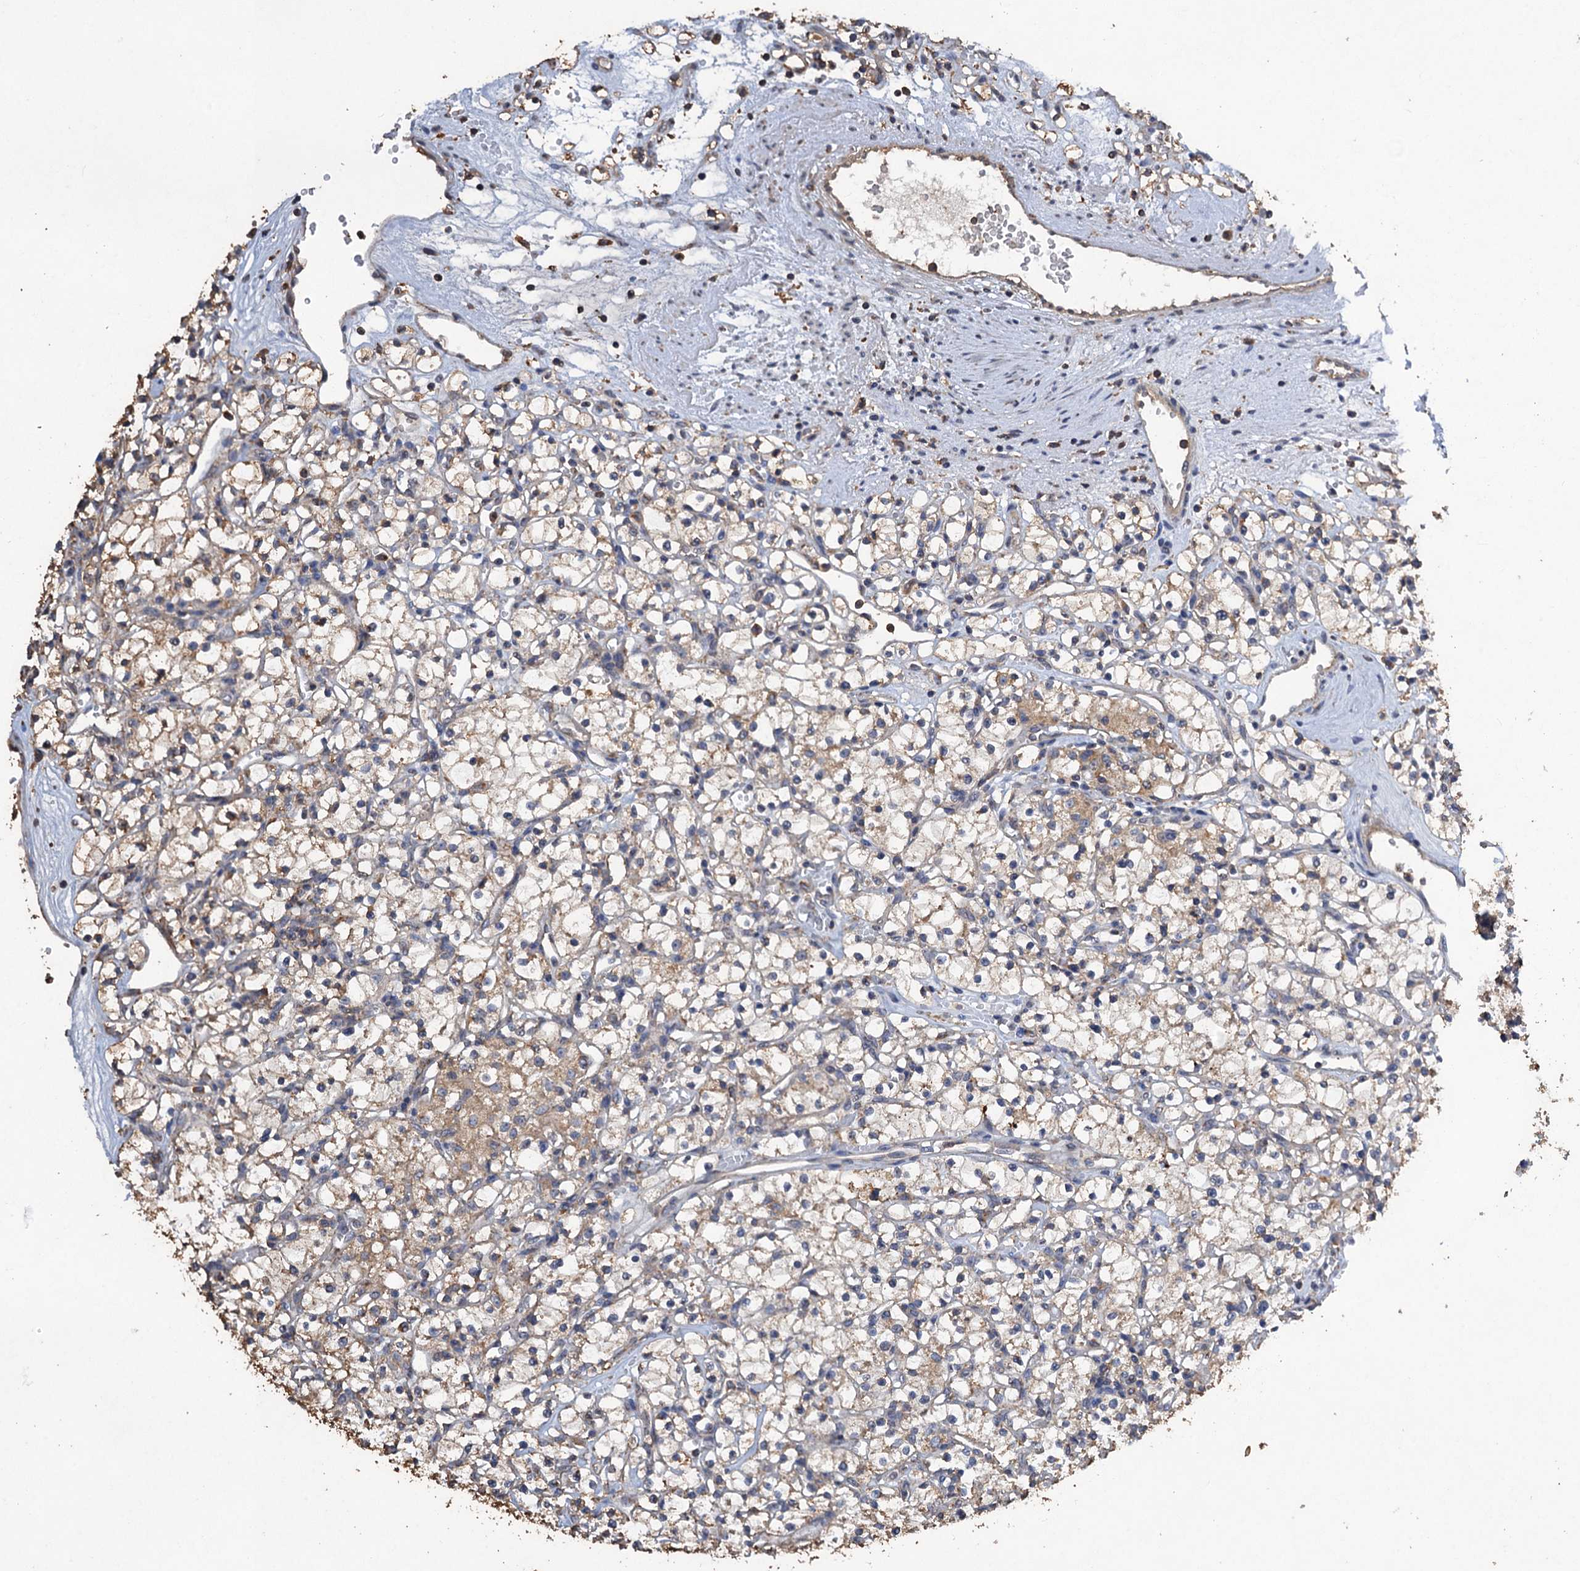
{"staining": {"intensity": "weak", "quantity": "25%-75%", "location": "cytoplasmic/membranous"}, "tissue": "renal cancer", "cell_type": "Tumor cells", "image_type": "cancer", "snomed": [{"axis": "morphology", "description": "Adenocarcinoma, NOS"}, {"axis": "topography", "description": "Kidney"}], "caption": "This is a micrograph of immunohistochemistry staining of adenocarcinoma (renal), which shows weak expression in the cytoplasmic/membranous of tumor cells.", "gene": "SCUBE3", "patient": {"sex": "female", "age": 59}}